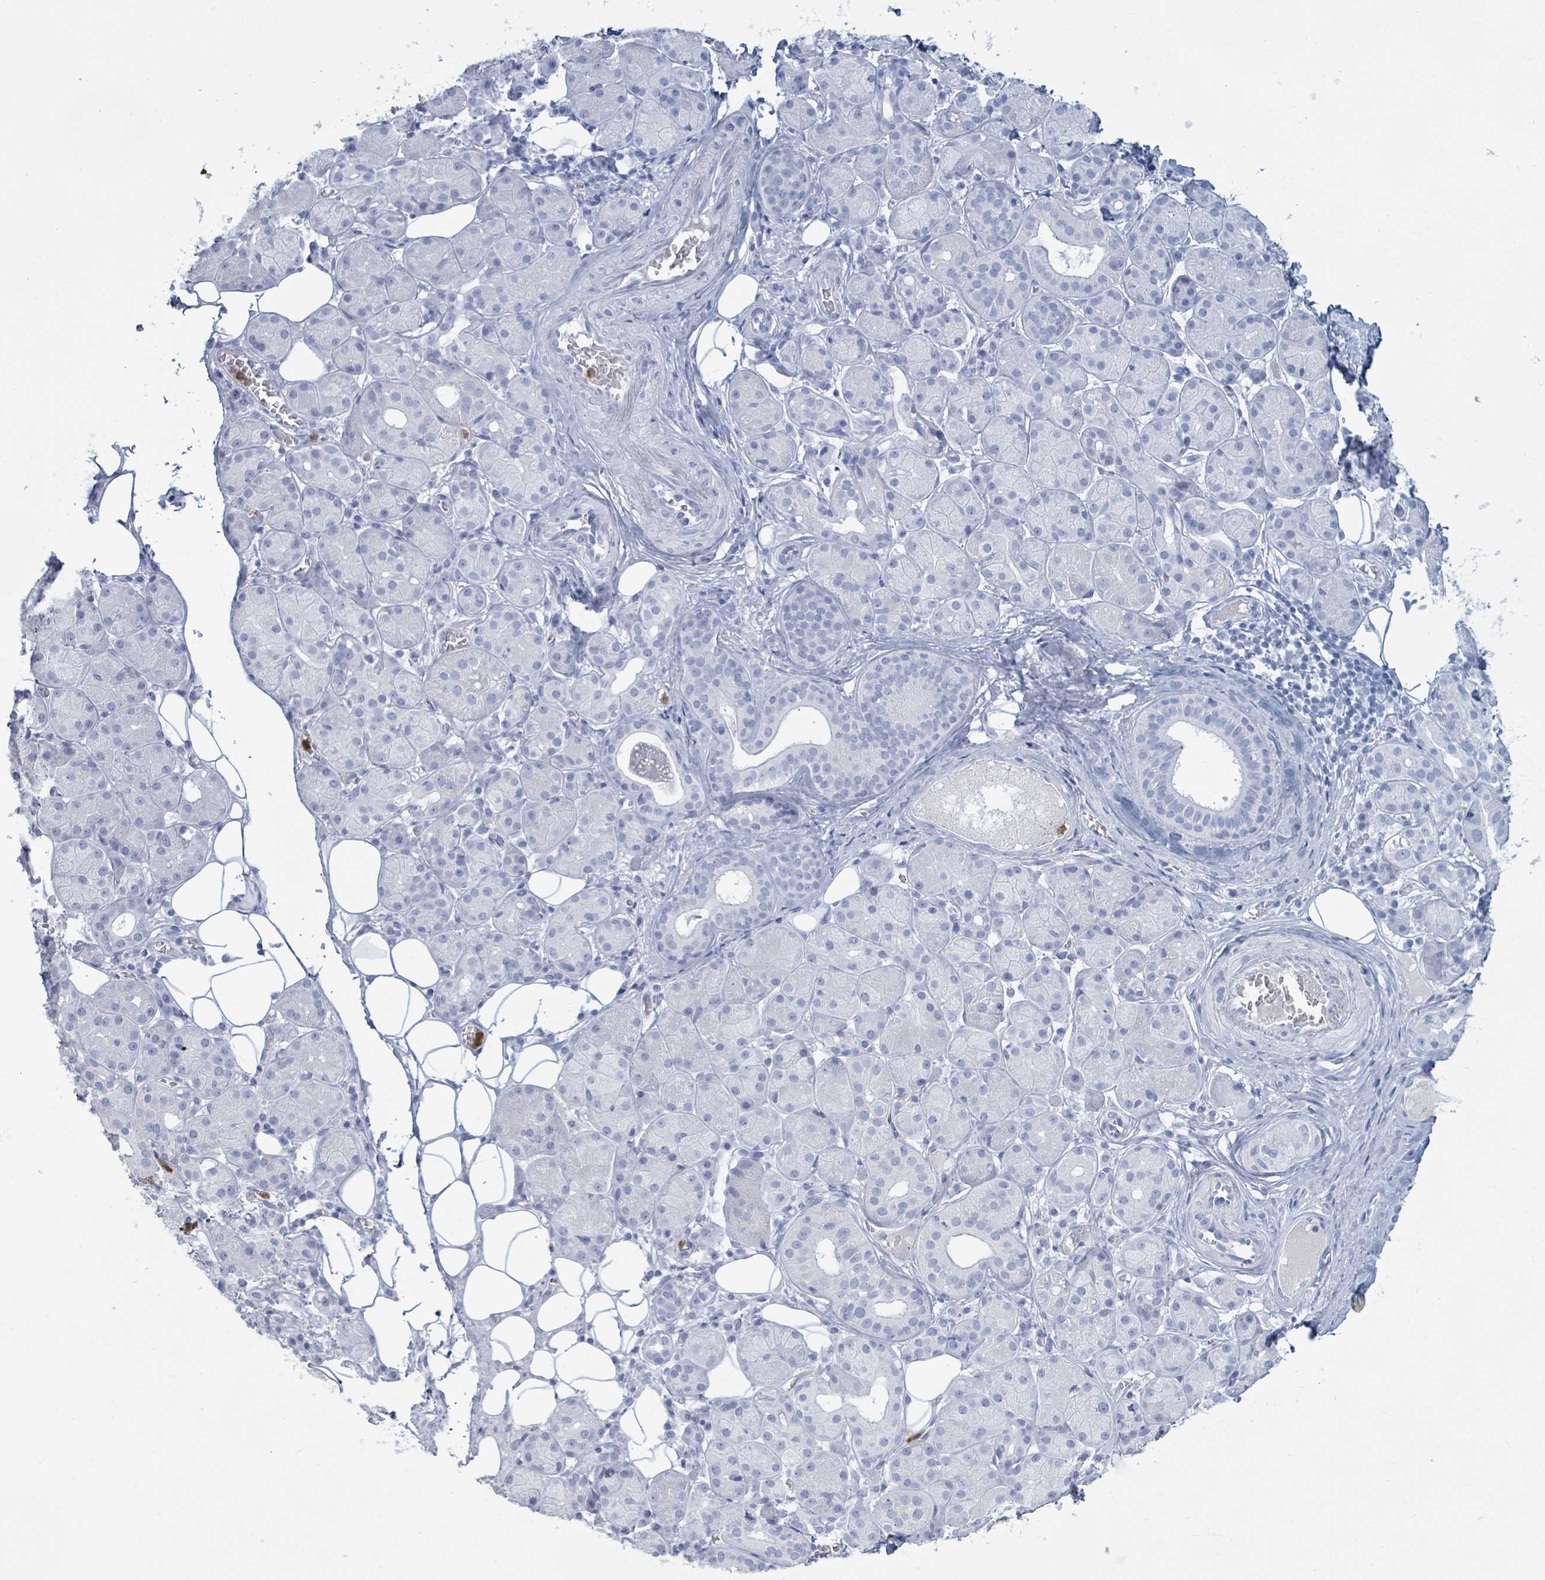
{"staining": {"intensity": "negative", "quantity": "none", "location": "none"}, "tissue": "salivary gland", "cell_type": "Glandular cells", "image_type": "normal", "snomed": [{"axis": "morphology", "description": "Squamous cell carcinoma, NOS"}, {"axis": "topography", "description": "Skin"}, {"axis": "topography", "description": "Head-Neck"}], "caption": "The image displays no staining of glandular cells in normal salivary gland.", "gene": "DEFA4", "patient": {"sex": "male", "age": 80}}